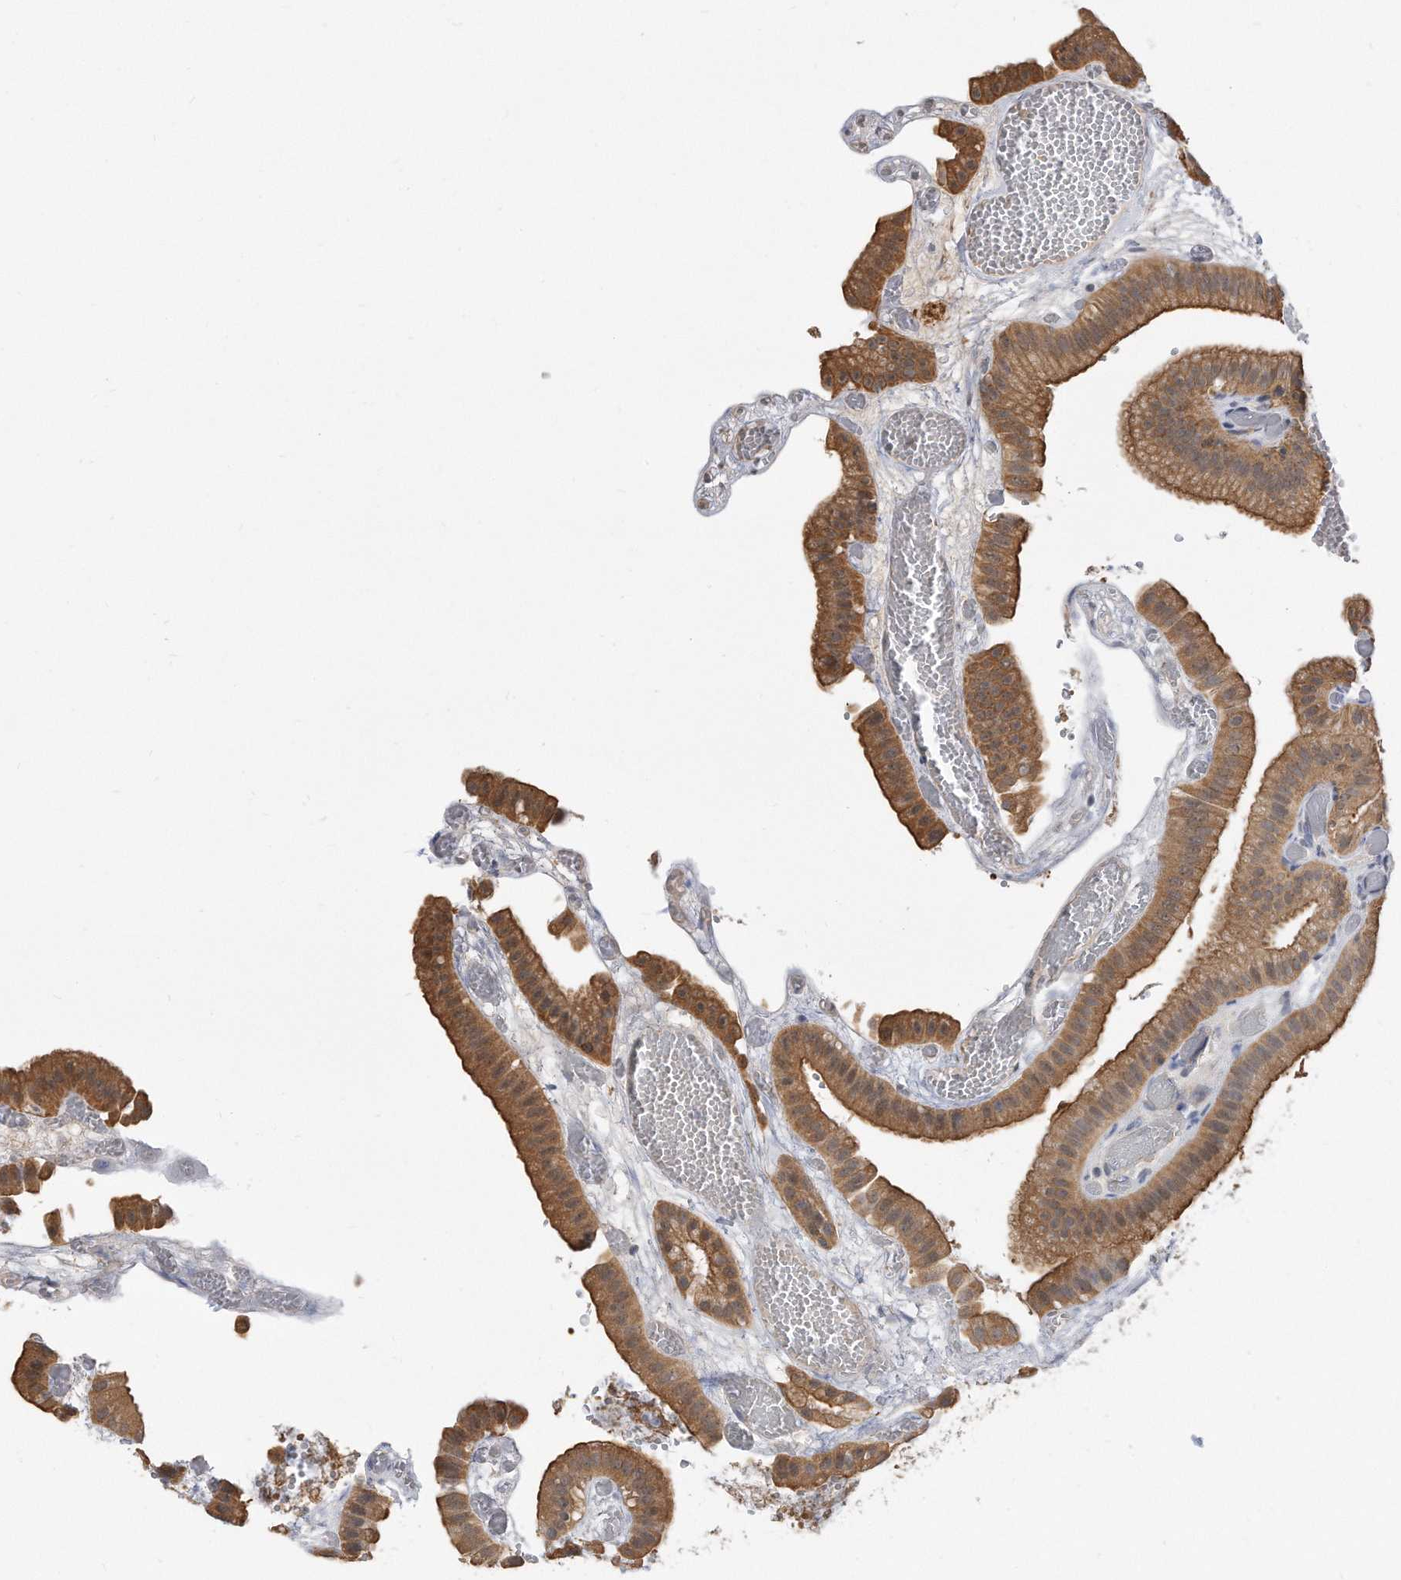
{"staining": {"intensity": "strong", "quantity": ">75%", "location": "cytoplasmic/membranous"}, "tissue": "gallbladder", "cell_type": "Glandular cells", "image_type": "normal", "snomed": [{"axis": "morphology", "description": "Normal tissue, NOS"}, {"axis": "topography", "description": "Gallbladder"}], "caption": "Immunohistochemistry image of benign gallbladder: gallbladder stained using IHC reveals high levels of strong protein expression localized specifically in the cytoplasmic/membranous of glandular cells, appearing as a cytoplasmic/membranous brown color.", "gene": "TCP1", "patient": {"sex": "female", "age": 64}}